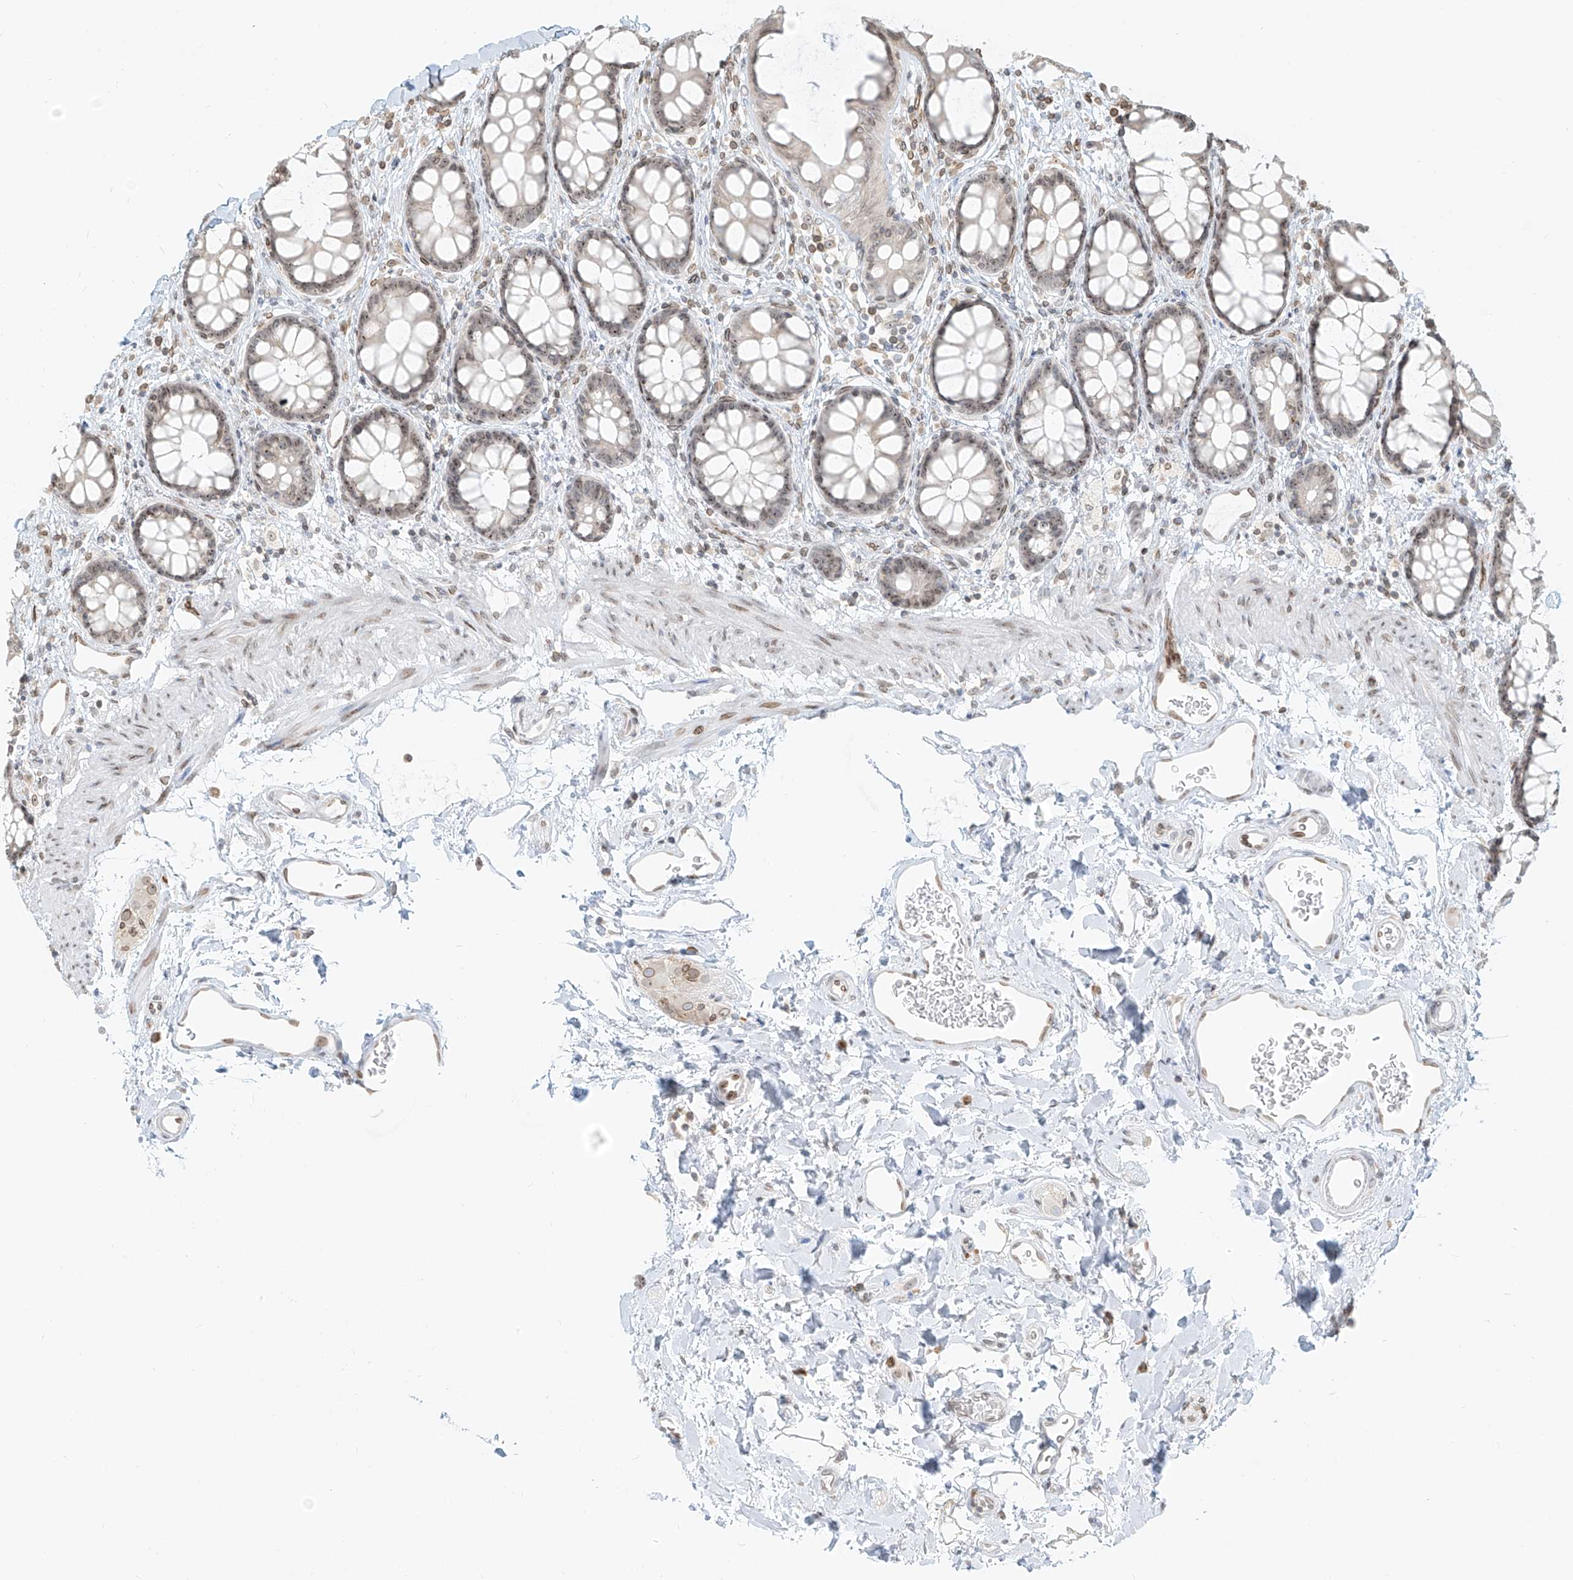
{"staining": {"intensity": "weak", "quantity": "25%-75%", "location": "nuclear"}, "tissue": "rectum", "cell_type": "Glandular cells", "image_type": "normal", "snomed": [{"axis": "morphology", "description": "Normal tissue, NOS"}, {"axis": "topography", "description": "Rectum"}], "caption": "About 25%-75% of glandular cells in normal human rectum display weak nuclear protein positivity as visualized by brown immunohistochemical staining.", "gene": "SAMD15", "patient": {"sex": "female", "age": 65}}